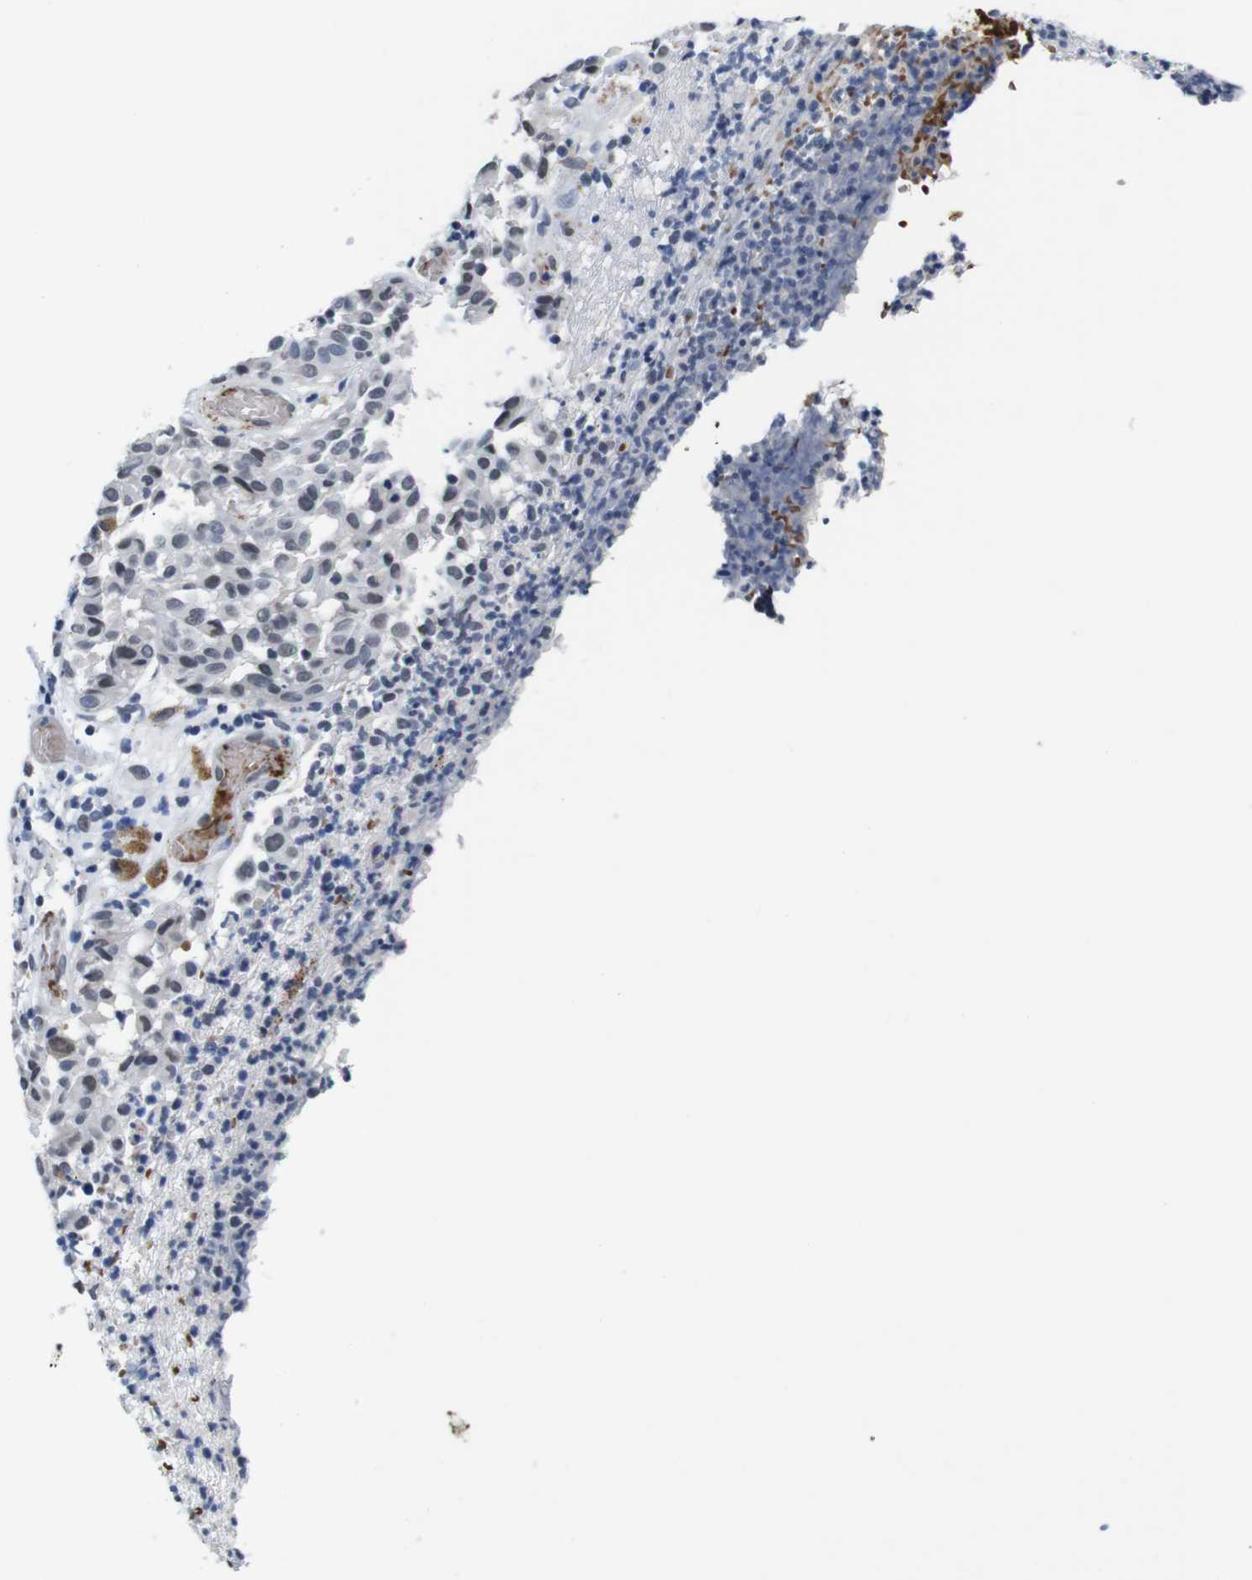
{"staining": {"intensity": "weak", "quantity": "<25%", "location": "nuclear"}, "tissue": "melanoma", "cell_type": "Tumor cells", "image_type": "cancer", "snomed": [{"axis": "morphology", "description": "Malignant melanoma, NOS"}, {"axis": "topography", "description": "Skin"}], "caption": "A micrograph of human malignant melanoma is negative for staining in tumor cells. (DAB immunohistochemistry, high magnification).", "gene": "ILDR2", "patient": {"sex": "female", "age": 46}}